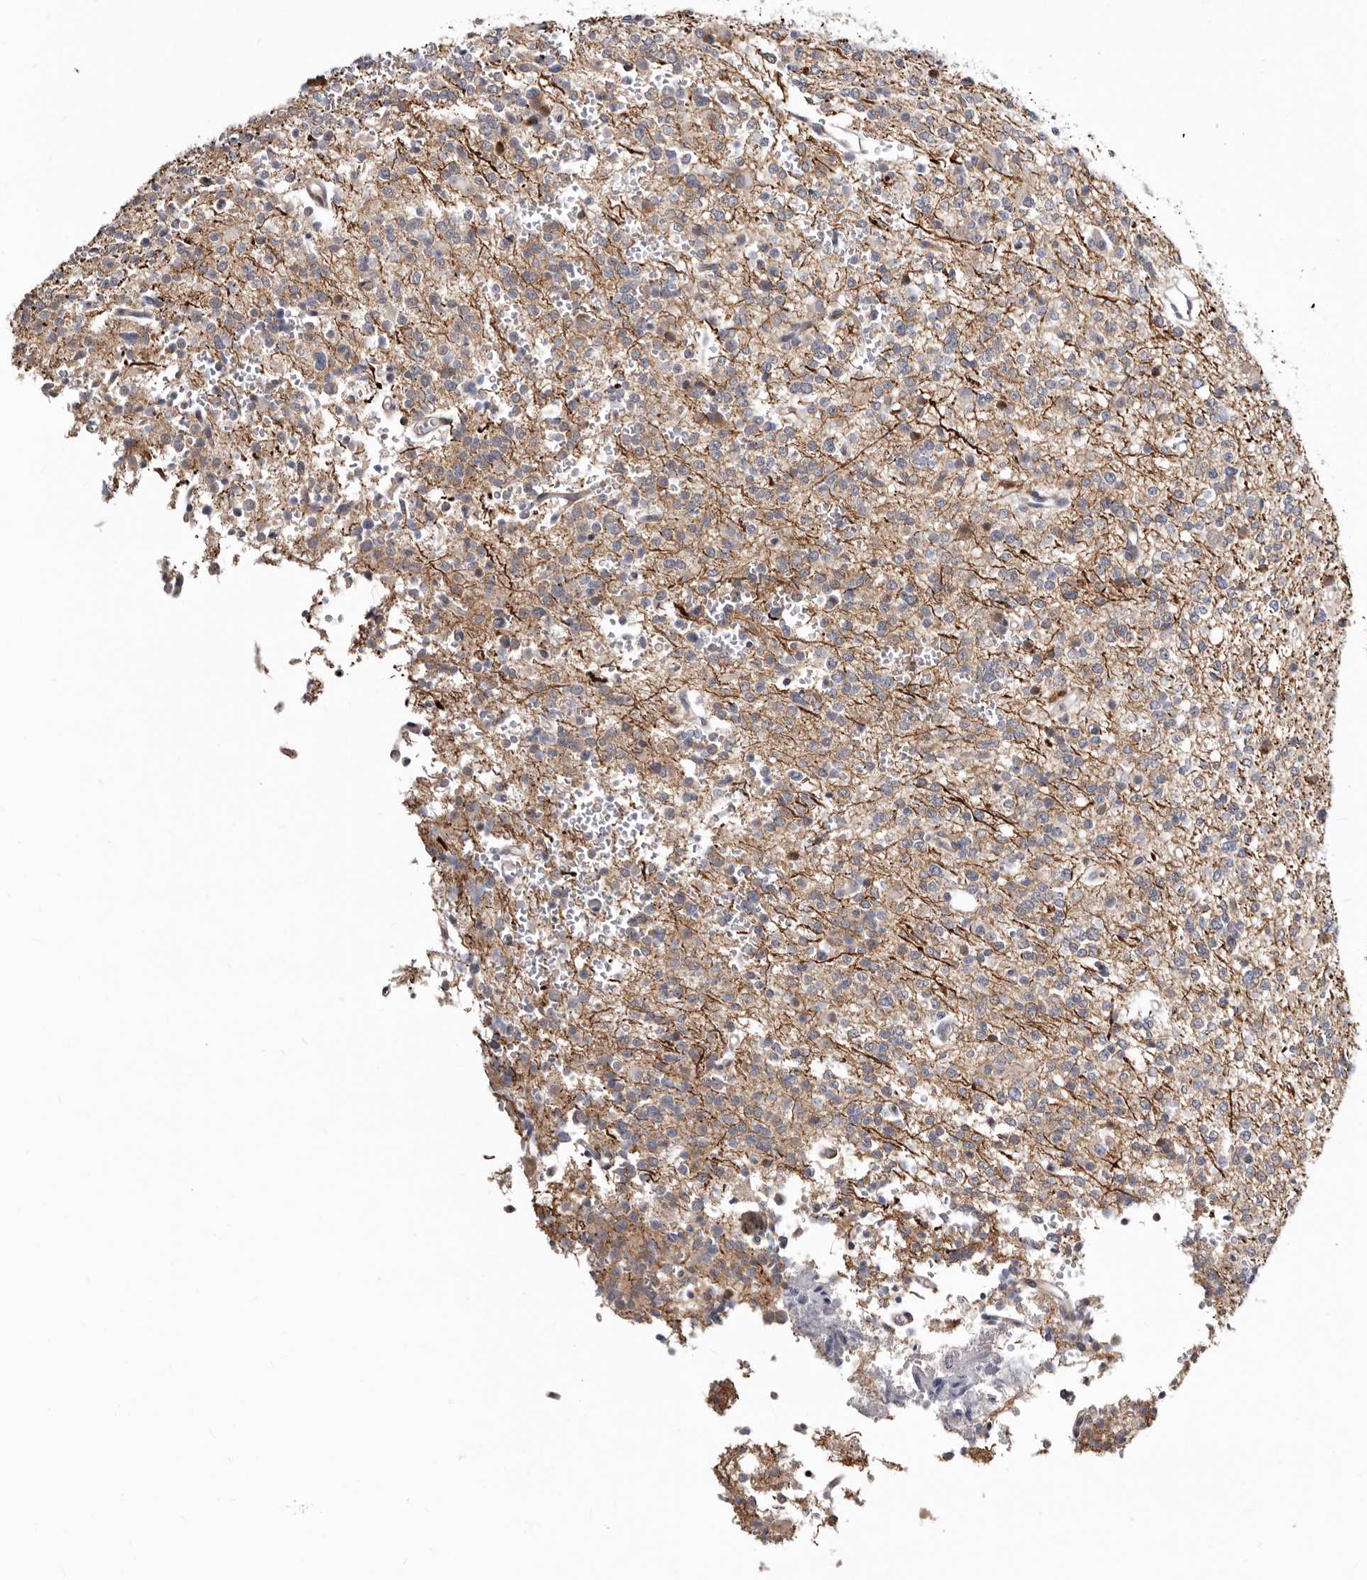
{"staining": {"intensity": "weak", "quantity": "<25%", "location": "cytoplasmic/membranous"}, "tissue": "glioma", "cell_type": "Tumor cells", "image_type": "cancer", "snomed": [{"axis": "morphology", "description": "Glioma, malignant, High grade"}, {"axis": "topography", "description": "Brain"}], "caption": "Micrograph shows no protein staining in tumor cells of high-grade glioma (malignant) tissue. The staining is performed using DAB (3,3'-diaminobenzidine) brown chromogen with nuclei counter-stained in using hematoxylin.", "gene": "KLHL4", "patient": {"sex": "female", "age": 62}}